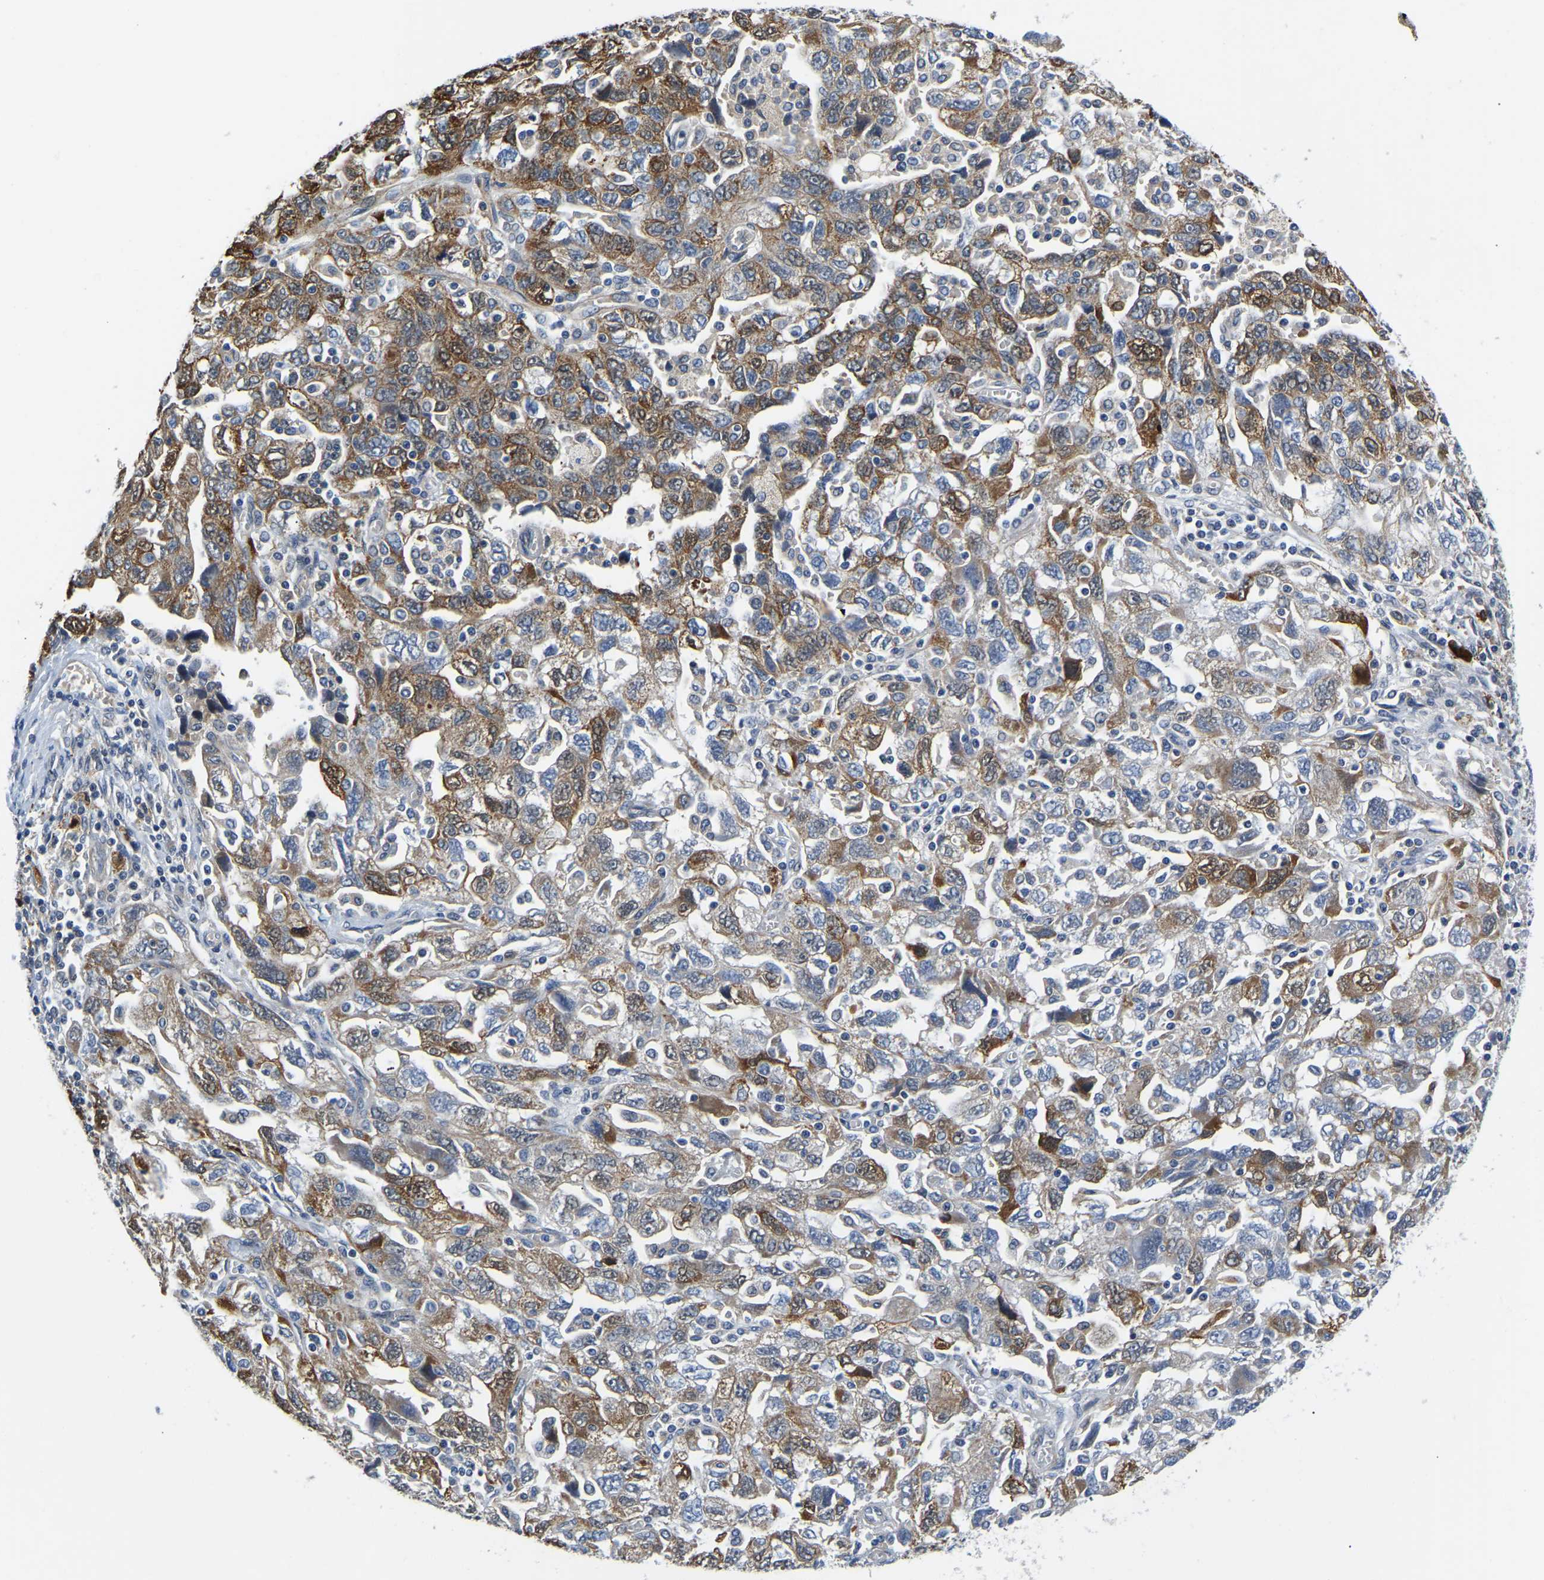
{"staining": {"intensity": "moderate", "quantity": "25%-75%", "location": "cytoplasmic/membranous"}, "tissue": "ovarian cancer", "cell_type": "Tumor cells", "image_type": "cancer", "snomed": [{"axis": "morphology", "description": "Carcinoma, NOS"}, {"axis": "morphology", "description": "Cystadenocarcinoma, serous, NOS"}, {"axis": "topography", "description": "Ovary"}], "caption": "The image demonstrates immunohistochemical staining of ovarian carcinoma. There is moderate cytoplasmic/membranous staining is seen in about 25%-75% of tumor cells.", "gene": "LIAS", "patient": {"sex": "female", "age": 69}}